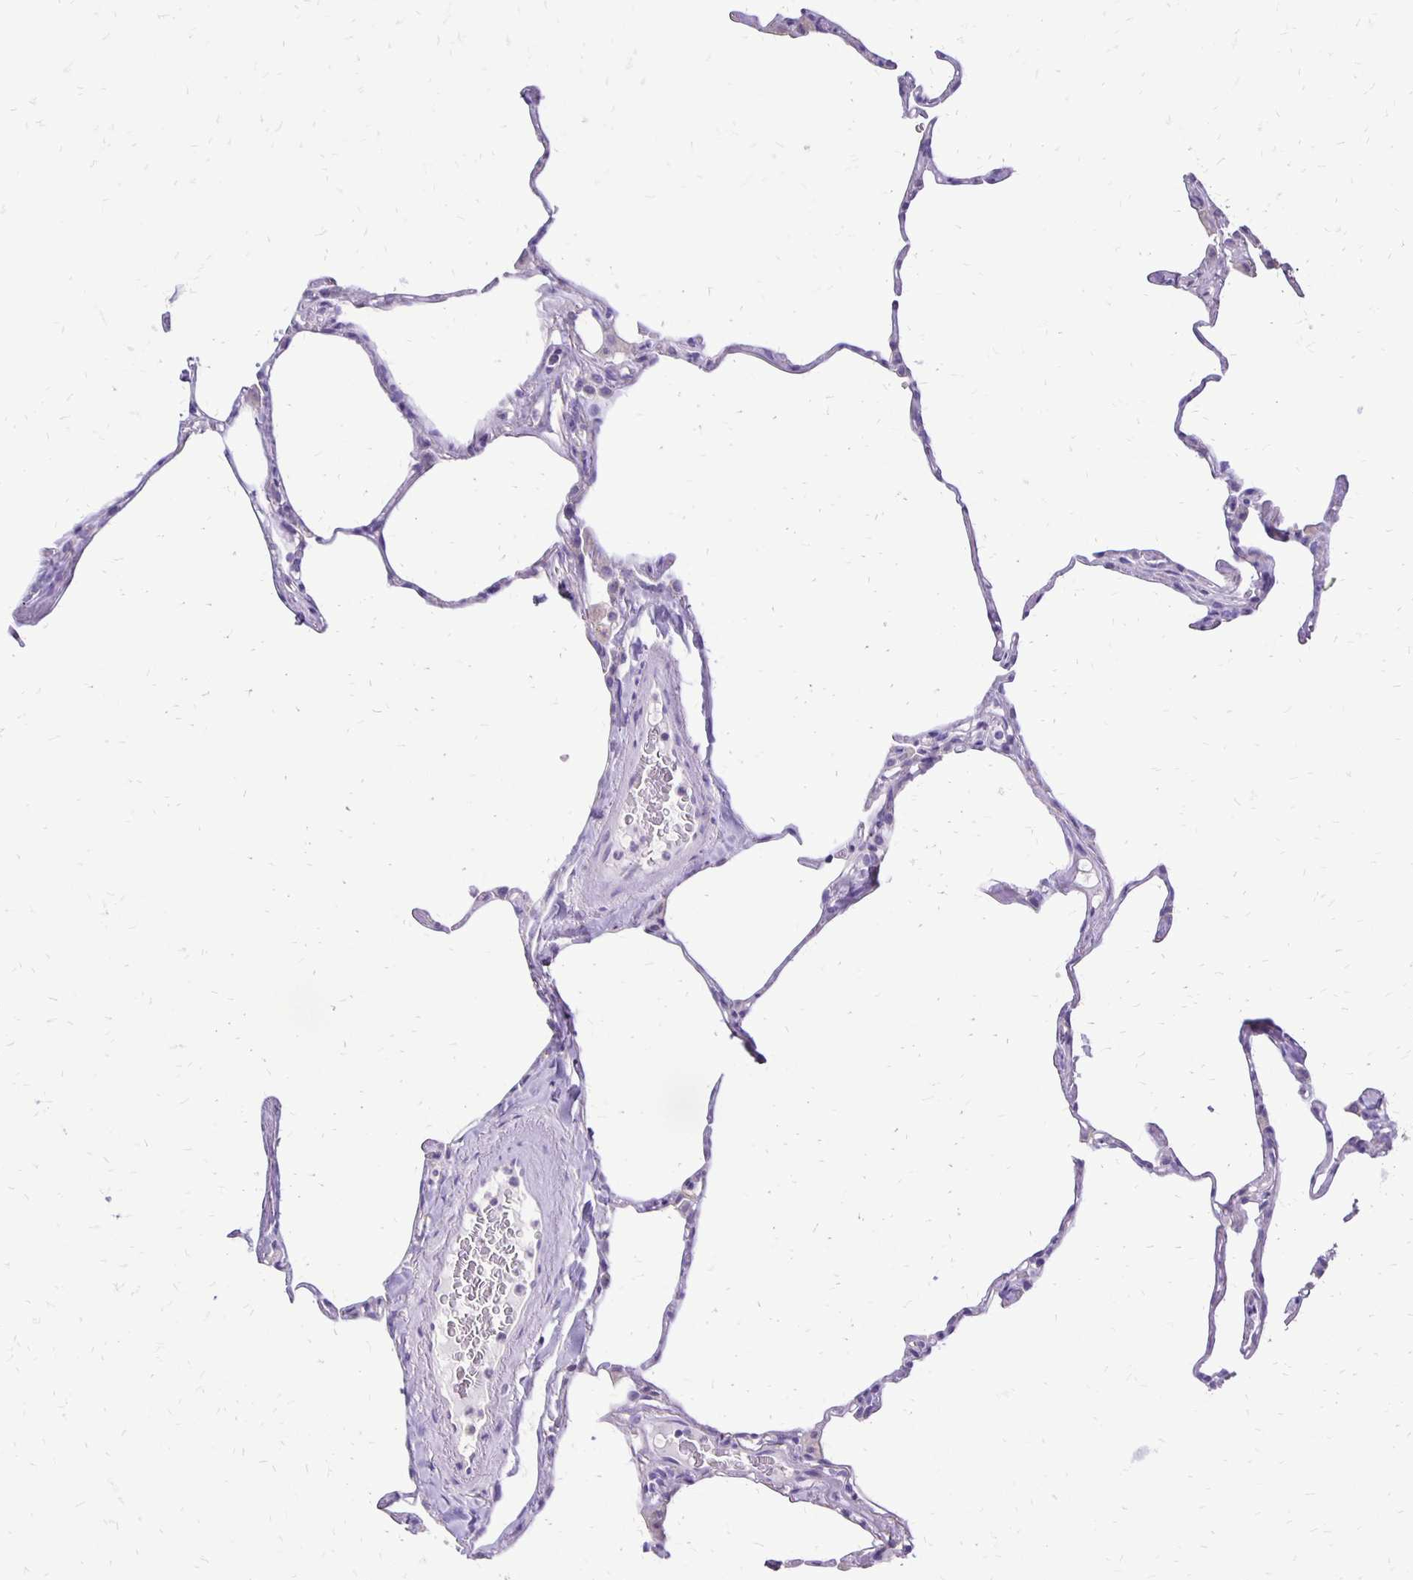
{"staining": {"intensity": "negative", "quantity": "none", "location": "none"}, "tissue": "lung", "cell_type": "Alveolar cells", "image_type": "normal", "snomed": [{"axis": "morphology", "description": "Normal tissue, NOS"}, {"axis": "topography", "description": "Lung"}], "caption": "DAB immunohistochemical staining of unremarkable lung shows no significant staining in alveolar cells.", "gene": "ANKRD45", "patient": {"sex": "male", "age": 65}}